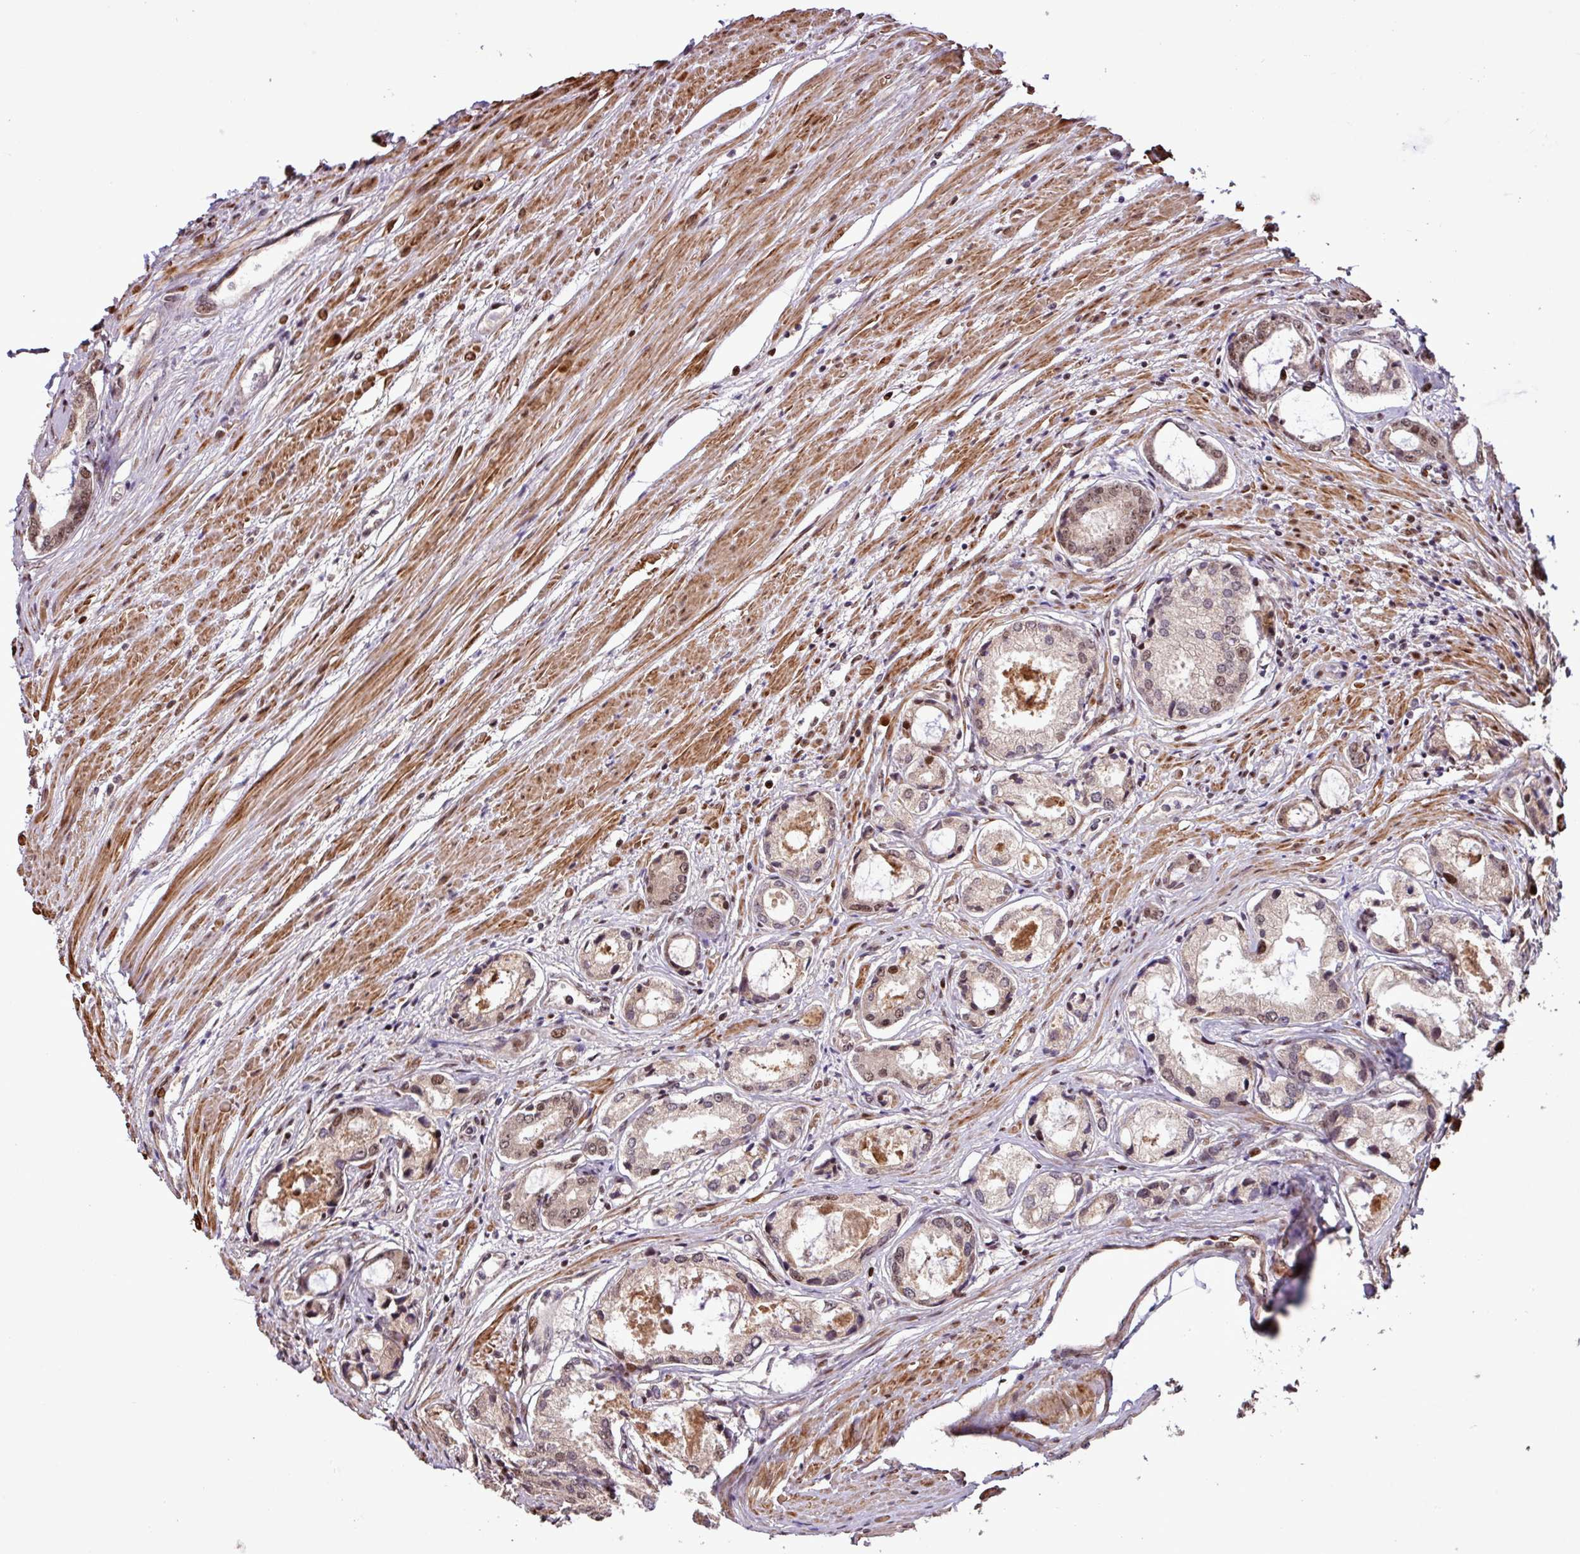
{"staining": {"intensity": "moderate", "quantity": "<25%", "location": "nuclear"}, "tissue": "prostate cancer", "cell_type": "Tumor cells", "image_type": "cancer", "snomed": [{"axis": "morphology", "description": "Adenocarcinoma, Low grade"}, {"axis": "topography", "description": "Prostate"}], "caption": "An immunohistochemistry photomicrograph of tumor tissue is shown. Protein staining in brown highlights moderate nuclear positivity in prostate low-grade adenocarcinoma within tumor cells.", "gene": "SLC22A24", "patient": {"sex": "male", "age": 68}}